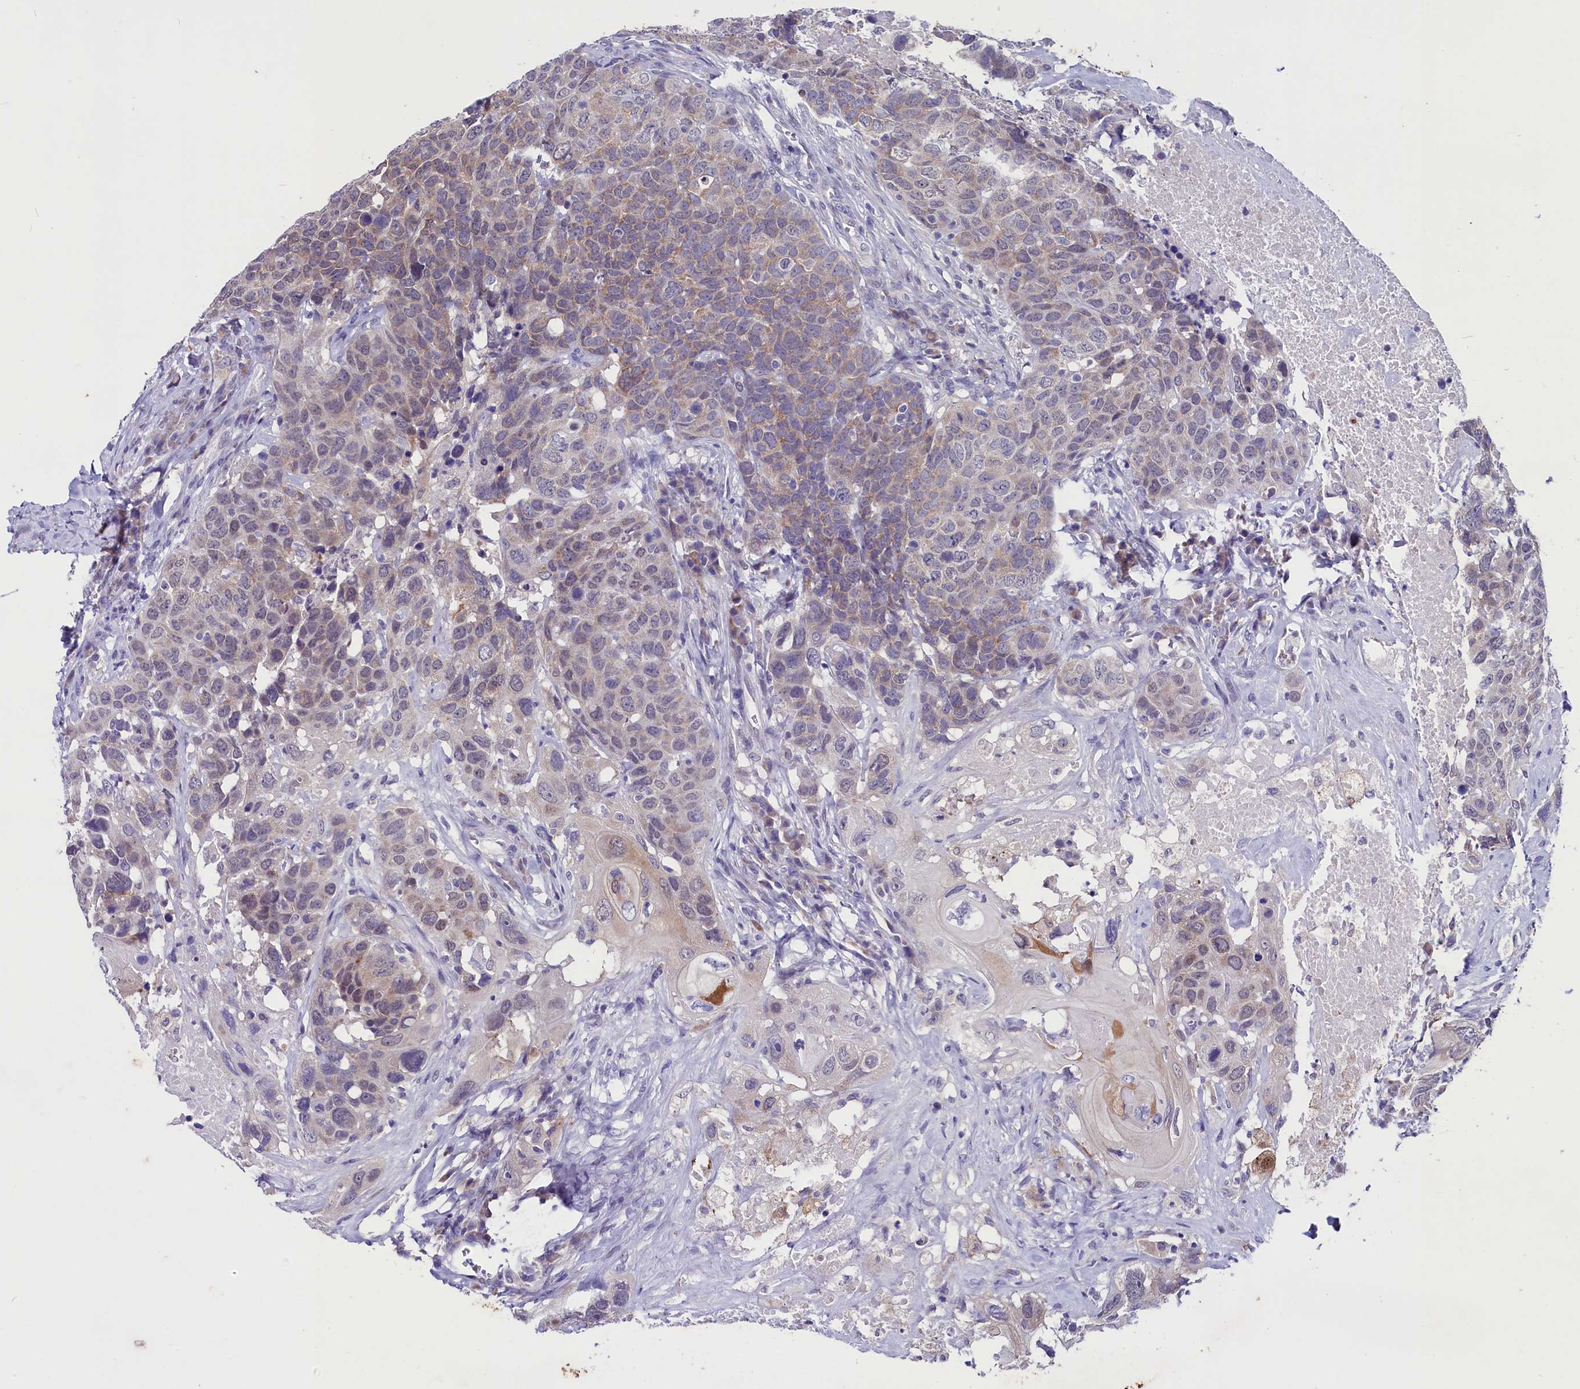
{"staining": {"intensity": "moderate", "quantity": "25%-75%", "location": "cytoplasmic/membranous"}, "tissue": "head and neck cancer", "cell_type": "Tumor cells", "image_type": "cancer", "snomed": [{"axis": "morphology", "description": "Squamous cell carcinoma, NOS"}, {"axis": "topography", "description": "Head-Neck"}], "caption": "Brown immunohistochemical staining in human squamous cell carcinoma (head and neck) demonstrates moderate cytoplasmic/membranous staining in about 25%-75% of tumor cells. (DAB (3,3'-diaminobenzidine) = brown stain, brightfield microscopy at high magnification).", "gene": "SCD5", "patient": {"sex": "male", "age": 66}}